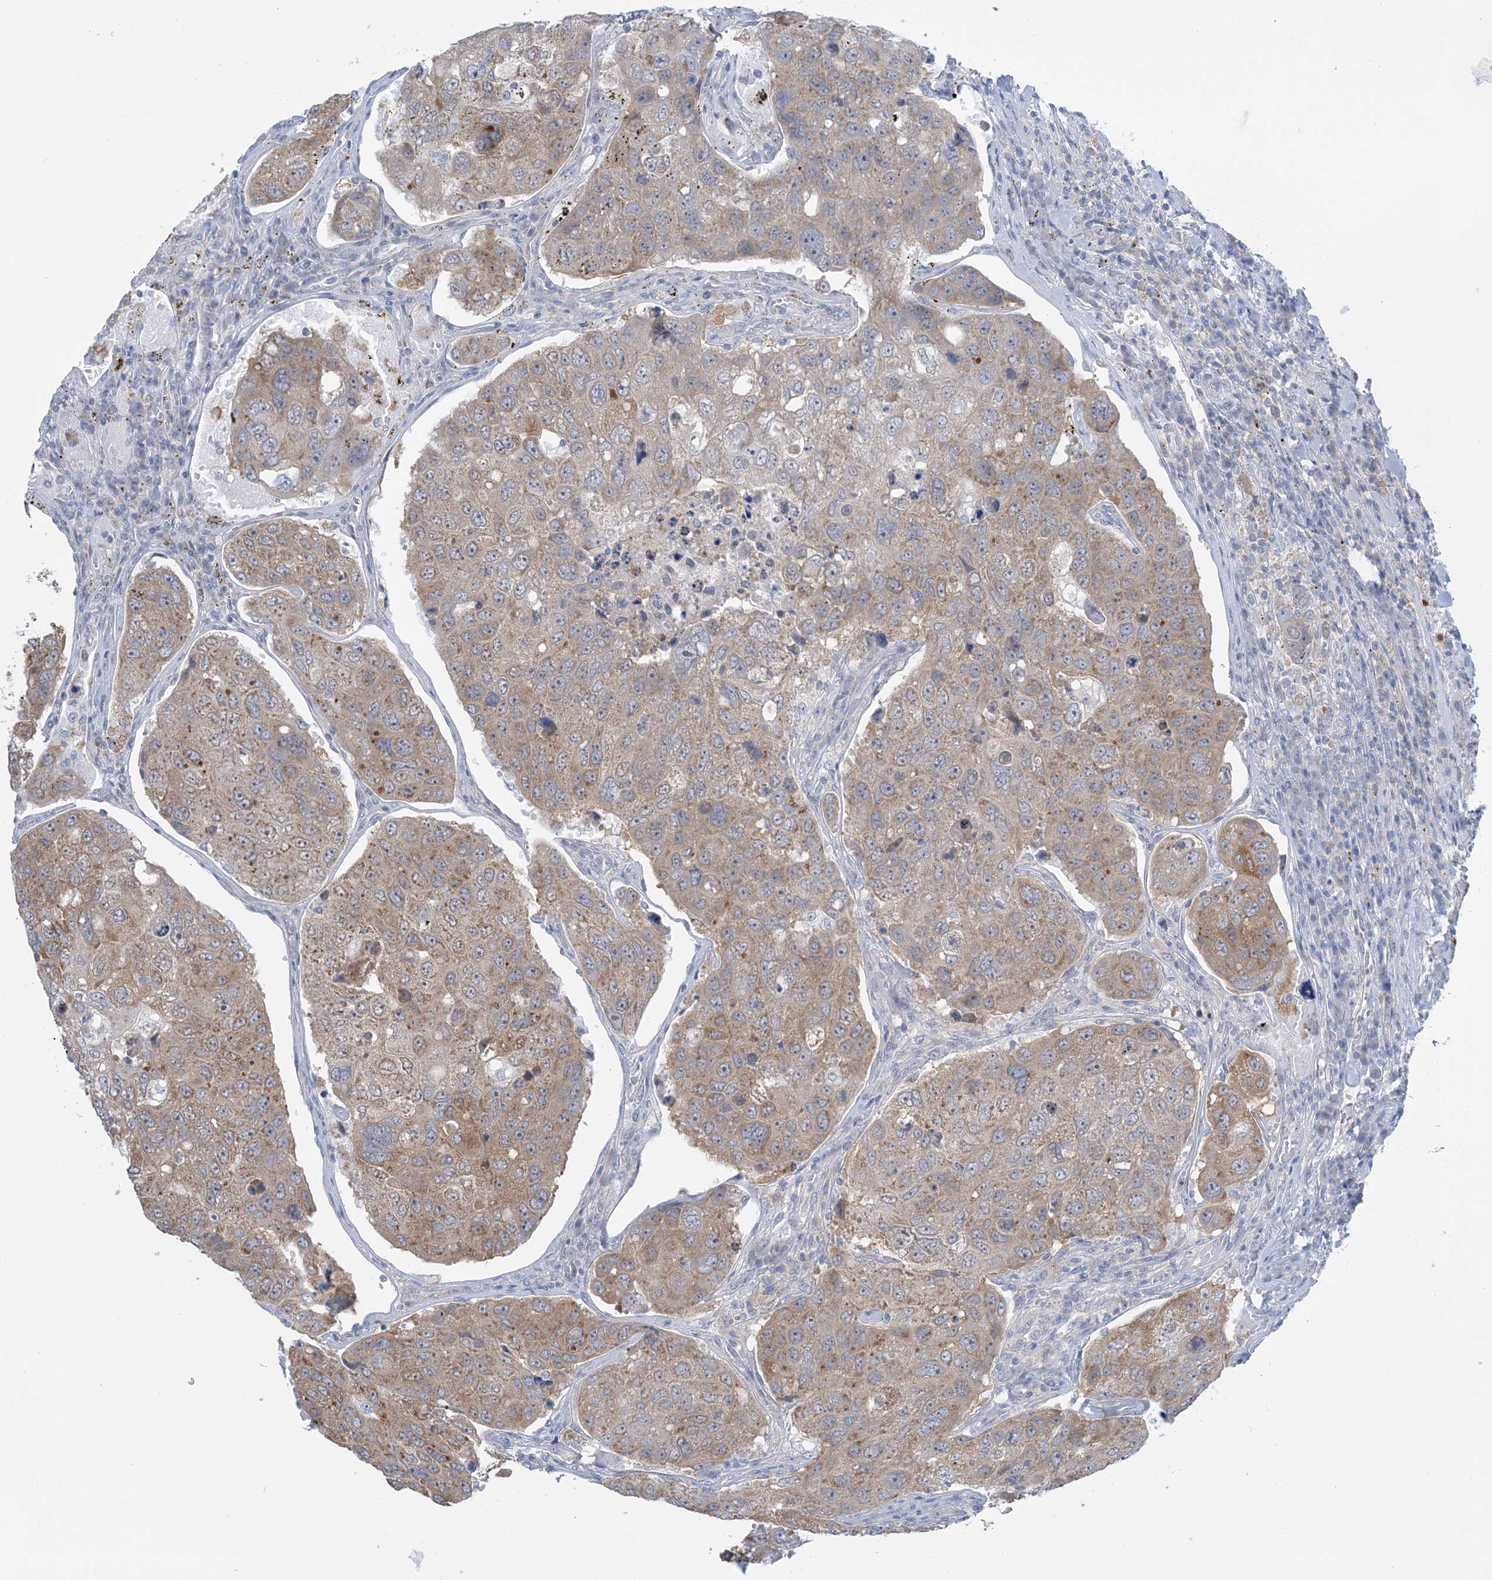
{"staining": {"intensity": "moderate", "quantity": ">75%", "location": "cytoplasmic/membranous"}, "tissue": "urothelial cancer", "cell_type": "Tumor cells", "image_type": "cancer", "snomed": [{"axis": "morphology", "description": "Urothelial carcinoma, High grade"}, {"axis": "topography", "description": "Lymph node"}, {"axis": "topography", "description": "Urinary bladder"}], "caption": "This photomicrograph reveals IHC staining of human urothelial cancer, with medium moderate cytoplasmic/membranous positivity in approximately >75% of tumor cells.", "gene": "MRPS18A", "patient": {"sex": "male", "age": 51}}